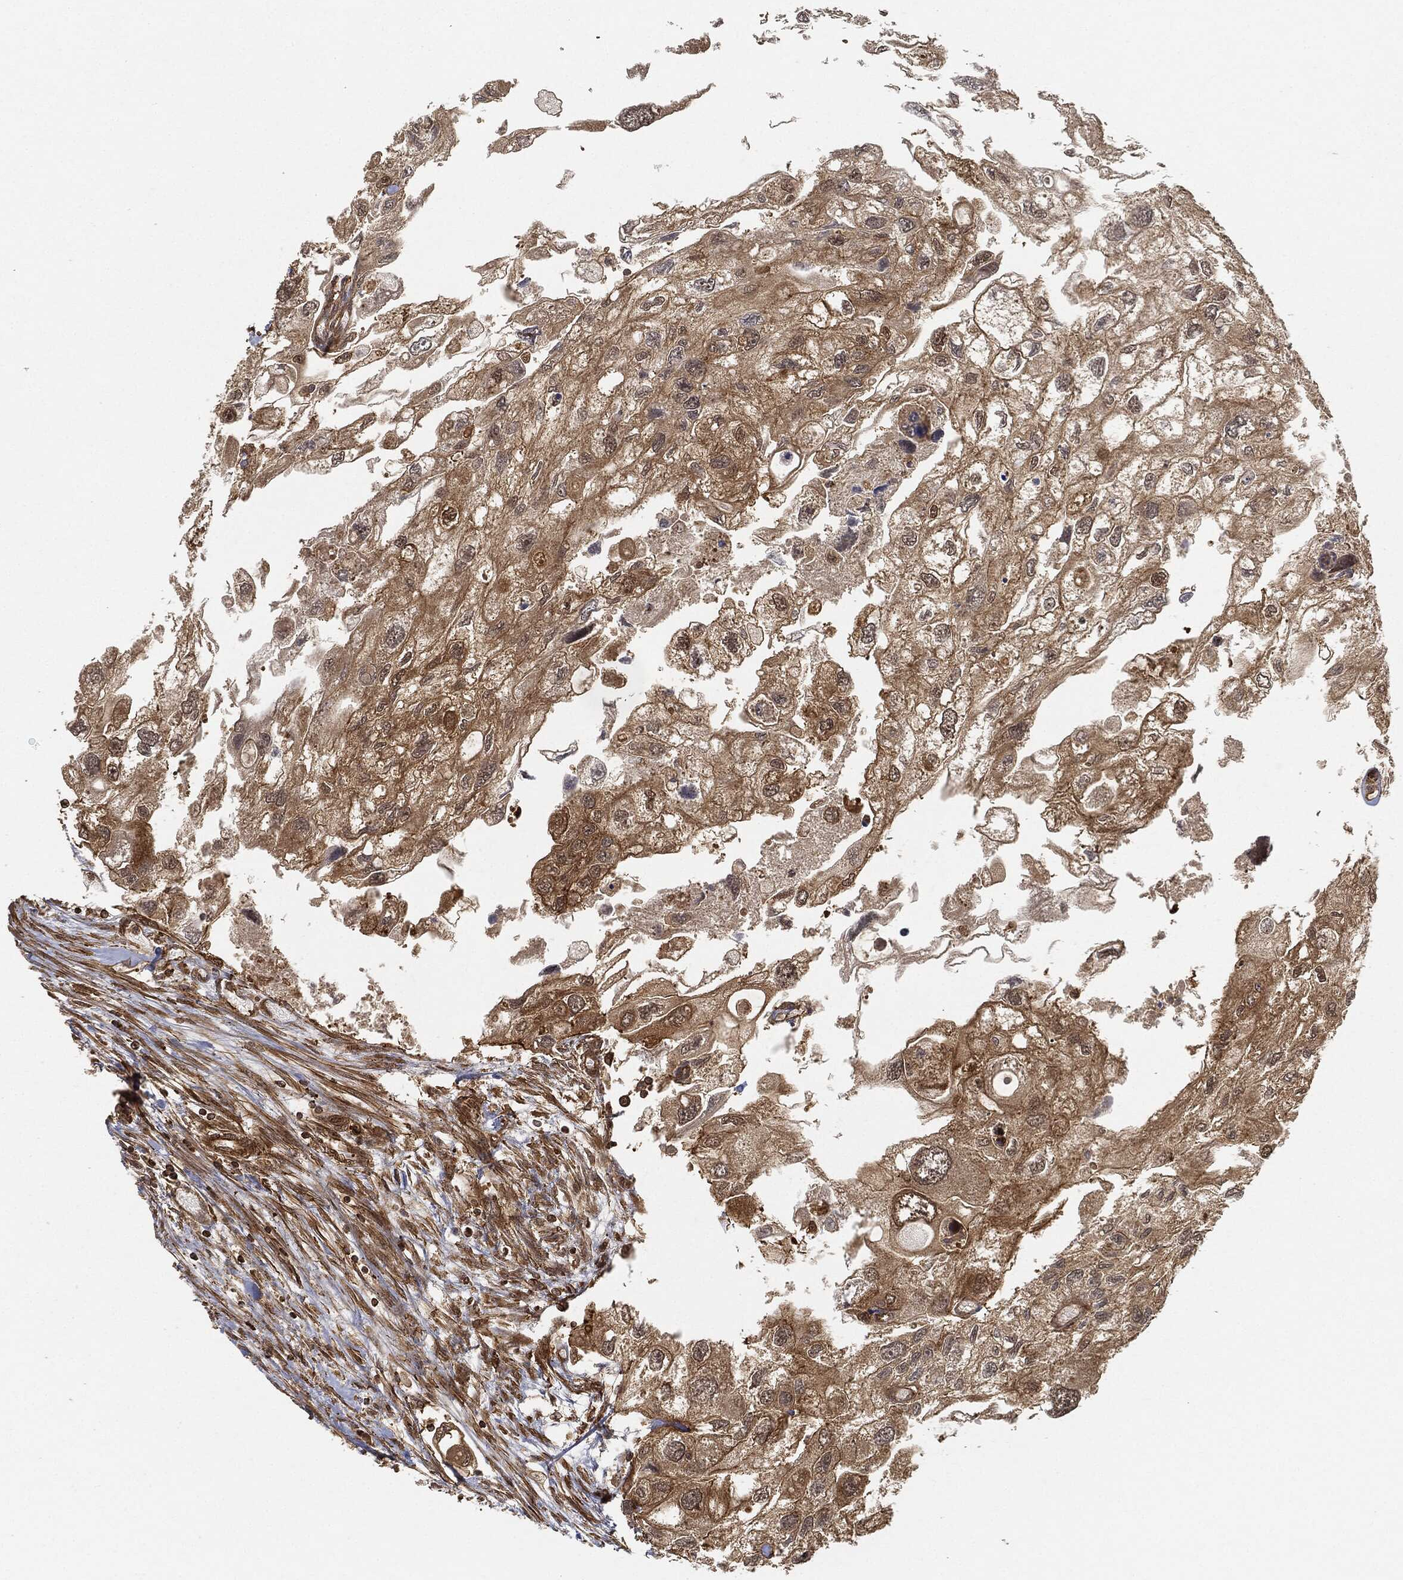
{"staining": {"intensity": "moderate", "quantity": "25%-75%", "location": "cytoplasmic/membranous"}, "tissue": "urothelial cancer", "cell_type": "Tumor cells", "image_type": "cancer", "snomed": [{"axis": "morphology", "description": "Urothelial carcinoma, High grade"}, {"axis": "topography", "description": "Urinary bladder"}], "caption": "A high-resolution histopathology image shows IHC staining of urothelial cancer, which displays moderate cytoplasmic/membranous positivity in approximately 25%-75% of tumor cells. (IHC, brightfield microscopy, high magnification).", "gene": "TPT1", "patient": {"sex": "male", "age": 59}}